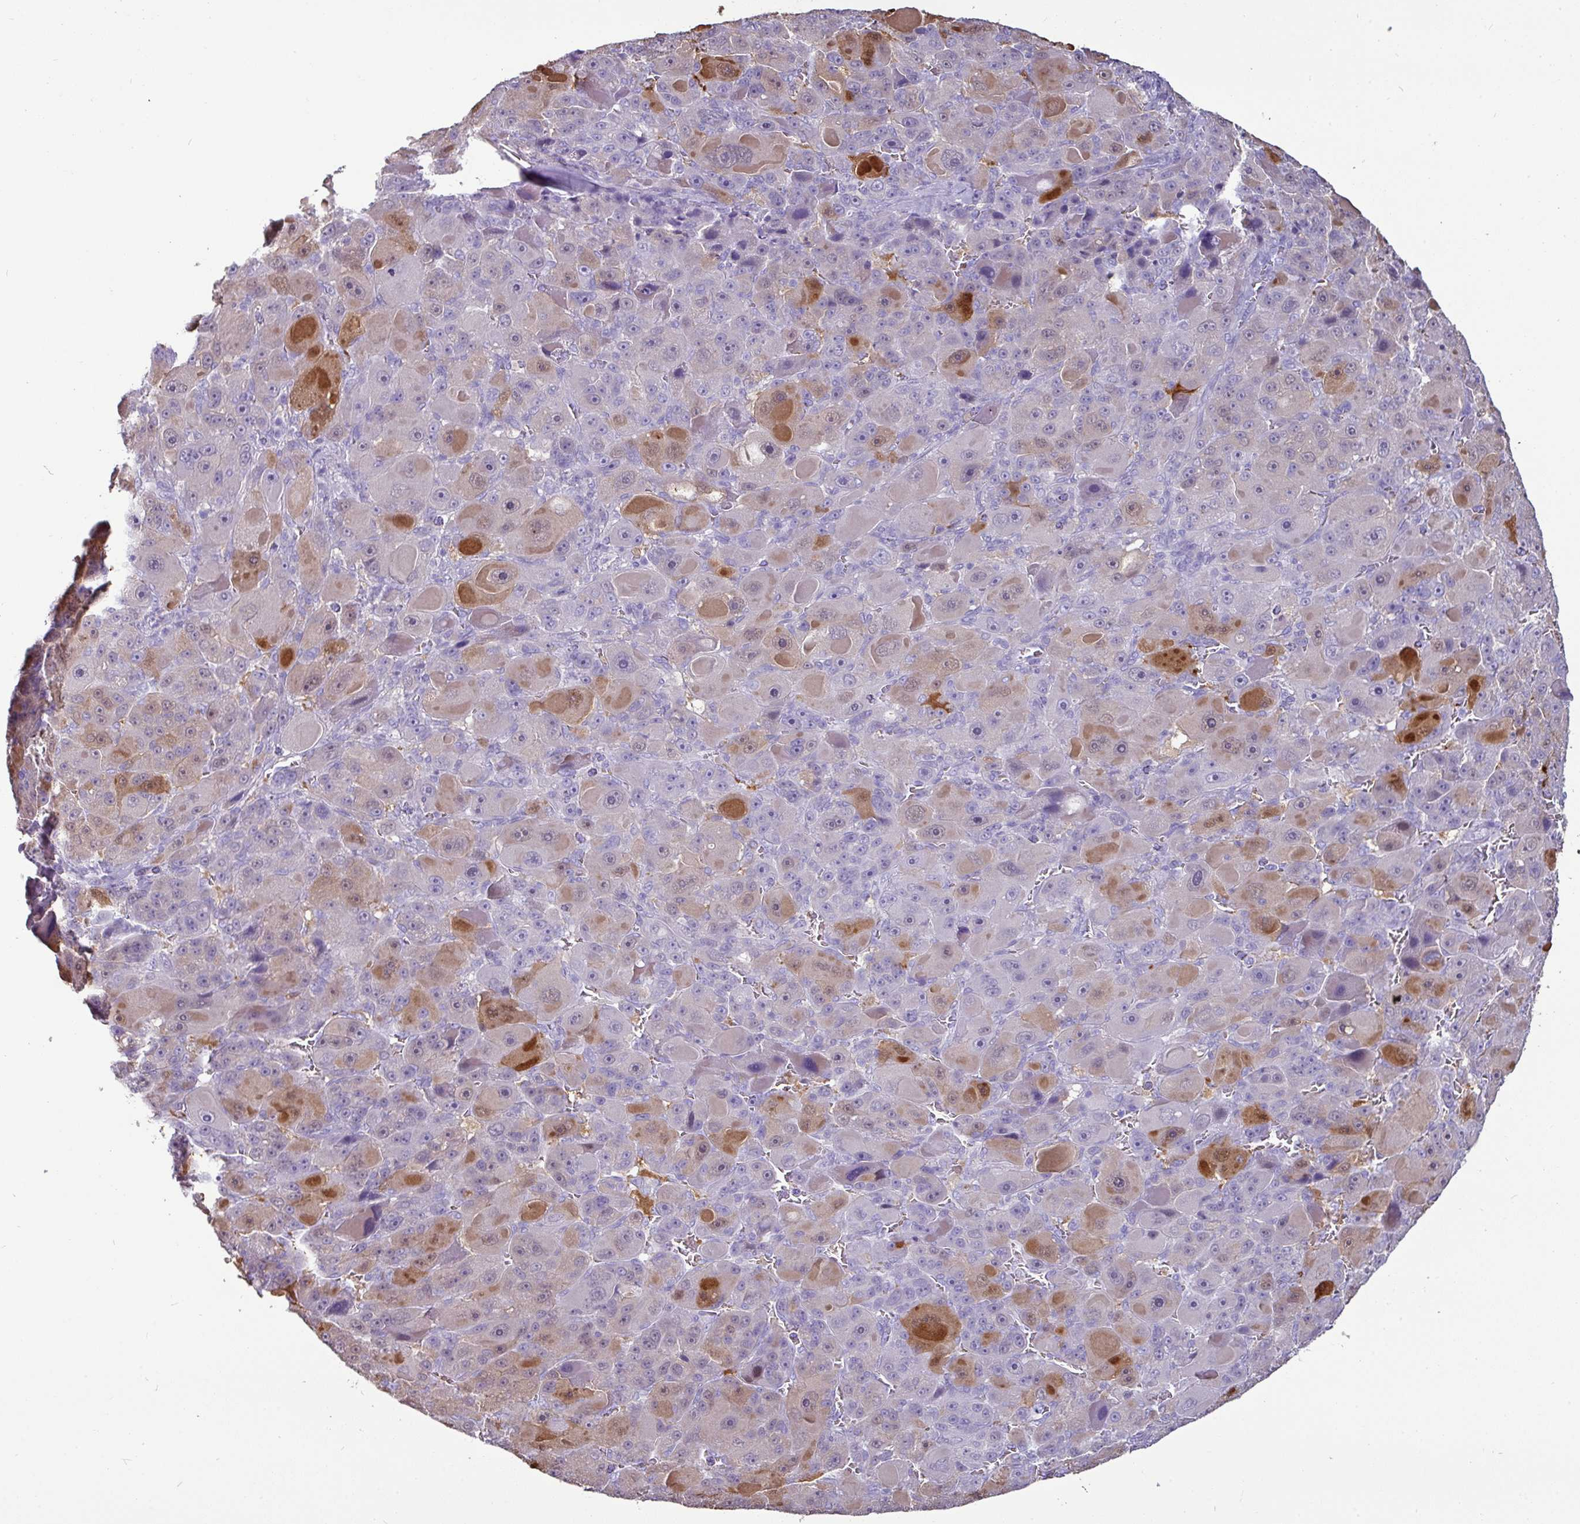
{"staining": {"intensity": "strong", "quantity": "<25%", "location": "cytoplasmic/membranous"}, "tissue": "liver cancer", "cell_type": "Tumor cells", "image_type": "cancer", "snomed": [{"axis": "morphology", "description": "Carcinoma, Hepatocellular, NOS"}, {"axis": "topography", "description": "Liver"}], "caption": "Human liver cancer (hepatocellular carcinoma) stained with a brown dye demonstrates strong cytoplasmic/membranous positive staining in about <25% of tumor cells.", "gene": "GSTA3", "patient": {"sex": "male", "age": 76}}